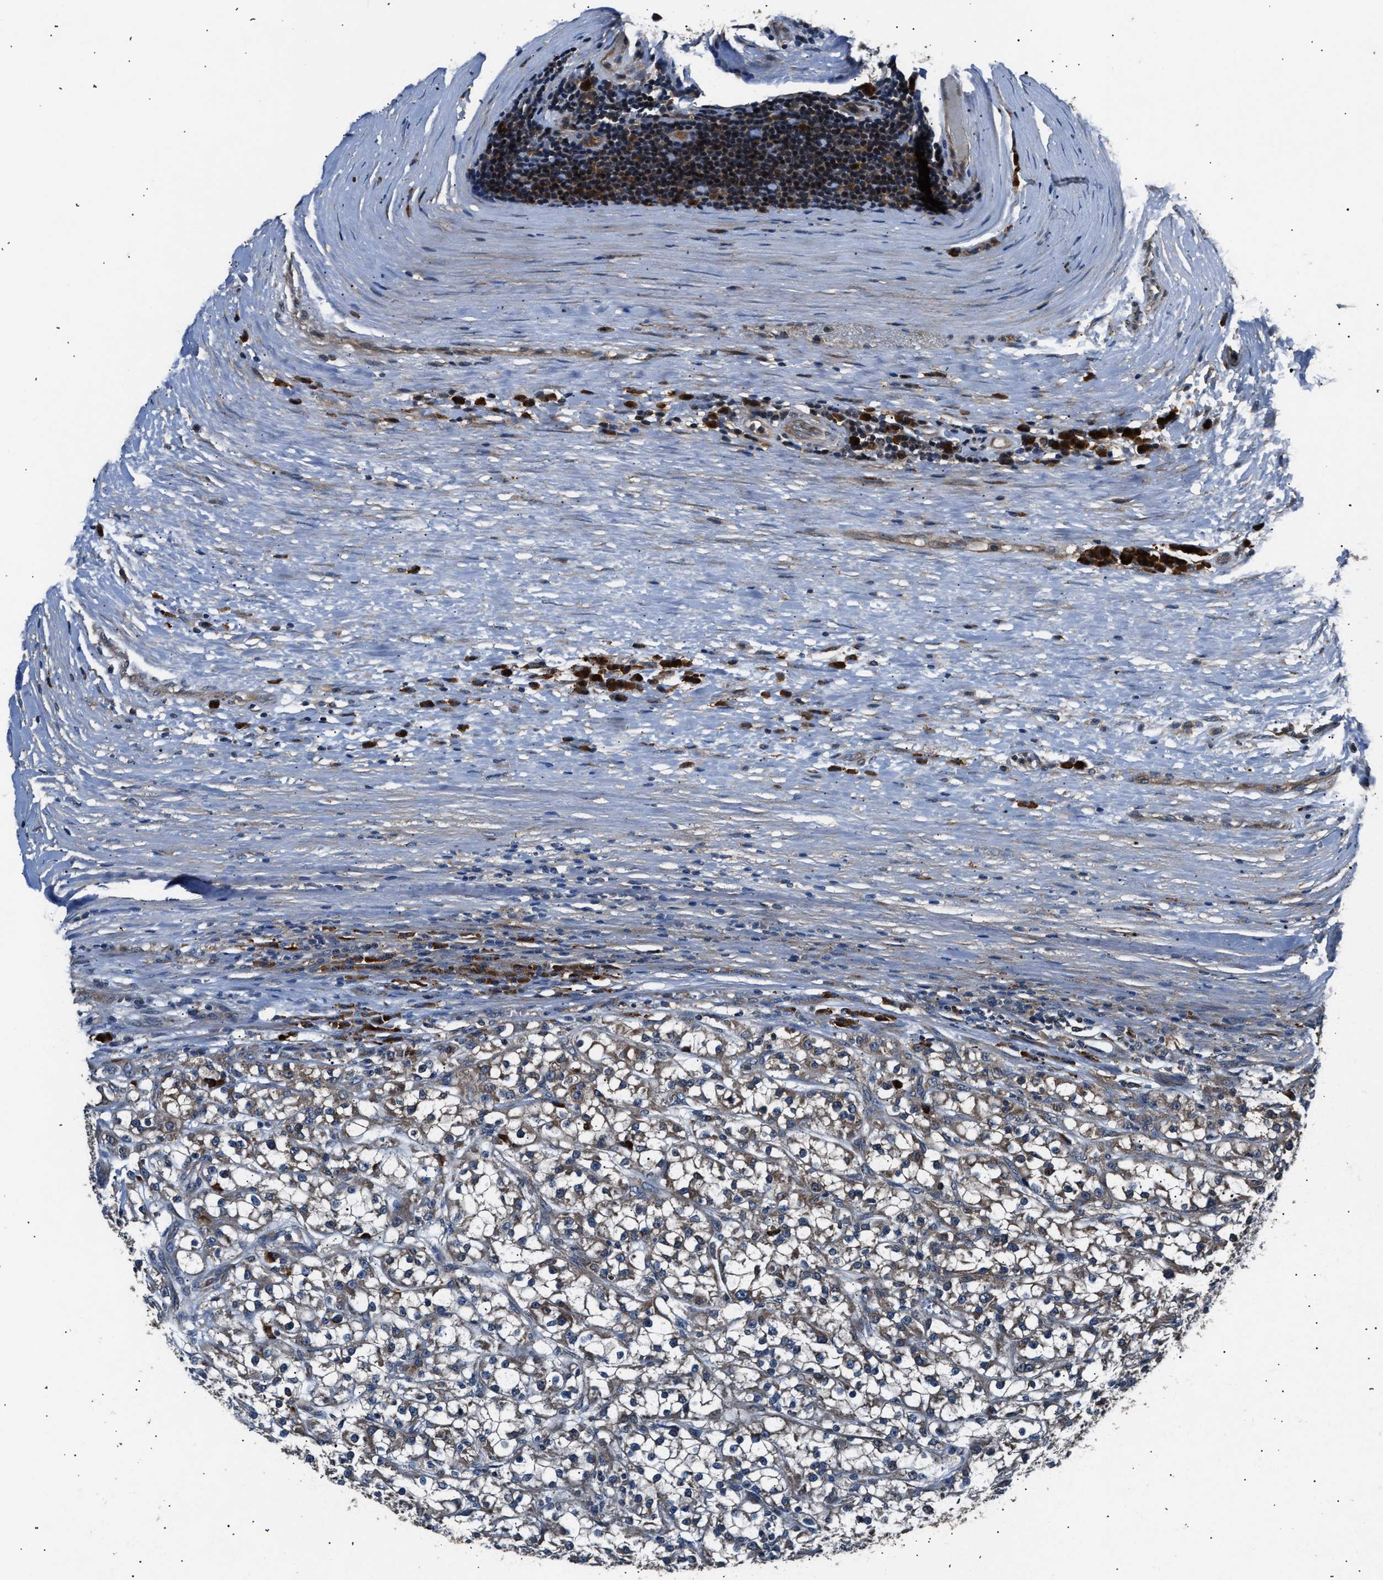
{"staining": {"intensity": "weak", "quantity": "25%-75%", "location": "cytoplasmic/membranous"}, "tissue": "renal cancer", "cell_type": "Tumor cells", "image_type": "cancer", "snomed": [{"axis": "morphology", "description": "Adenocarcinoma, NOS"}, {"axis": "topography", "description": "Kidney"}], "caption": "Weak cytoplasmic/membranous positivity is seen in approximately 25%-75% of tumor cells in renal adenocarcinoma.", "gene": "IMPDH2", "patient": {"sex": "female", "age": 52}}